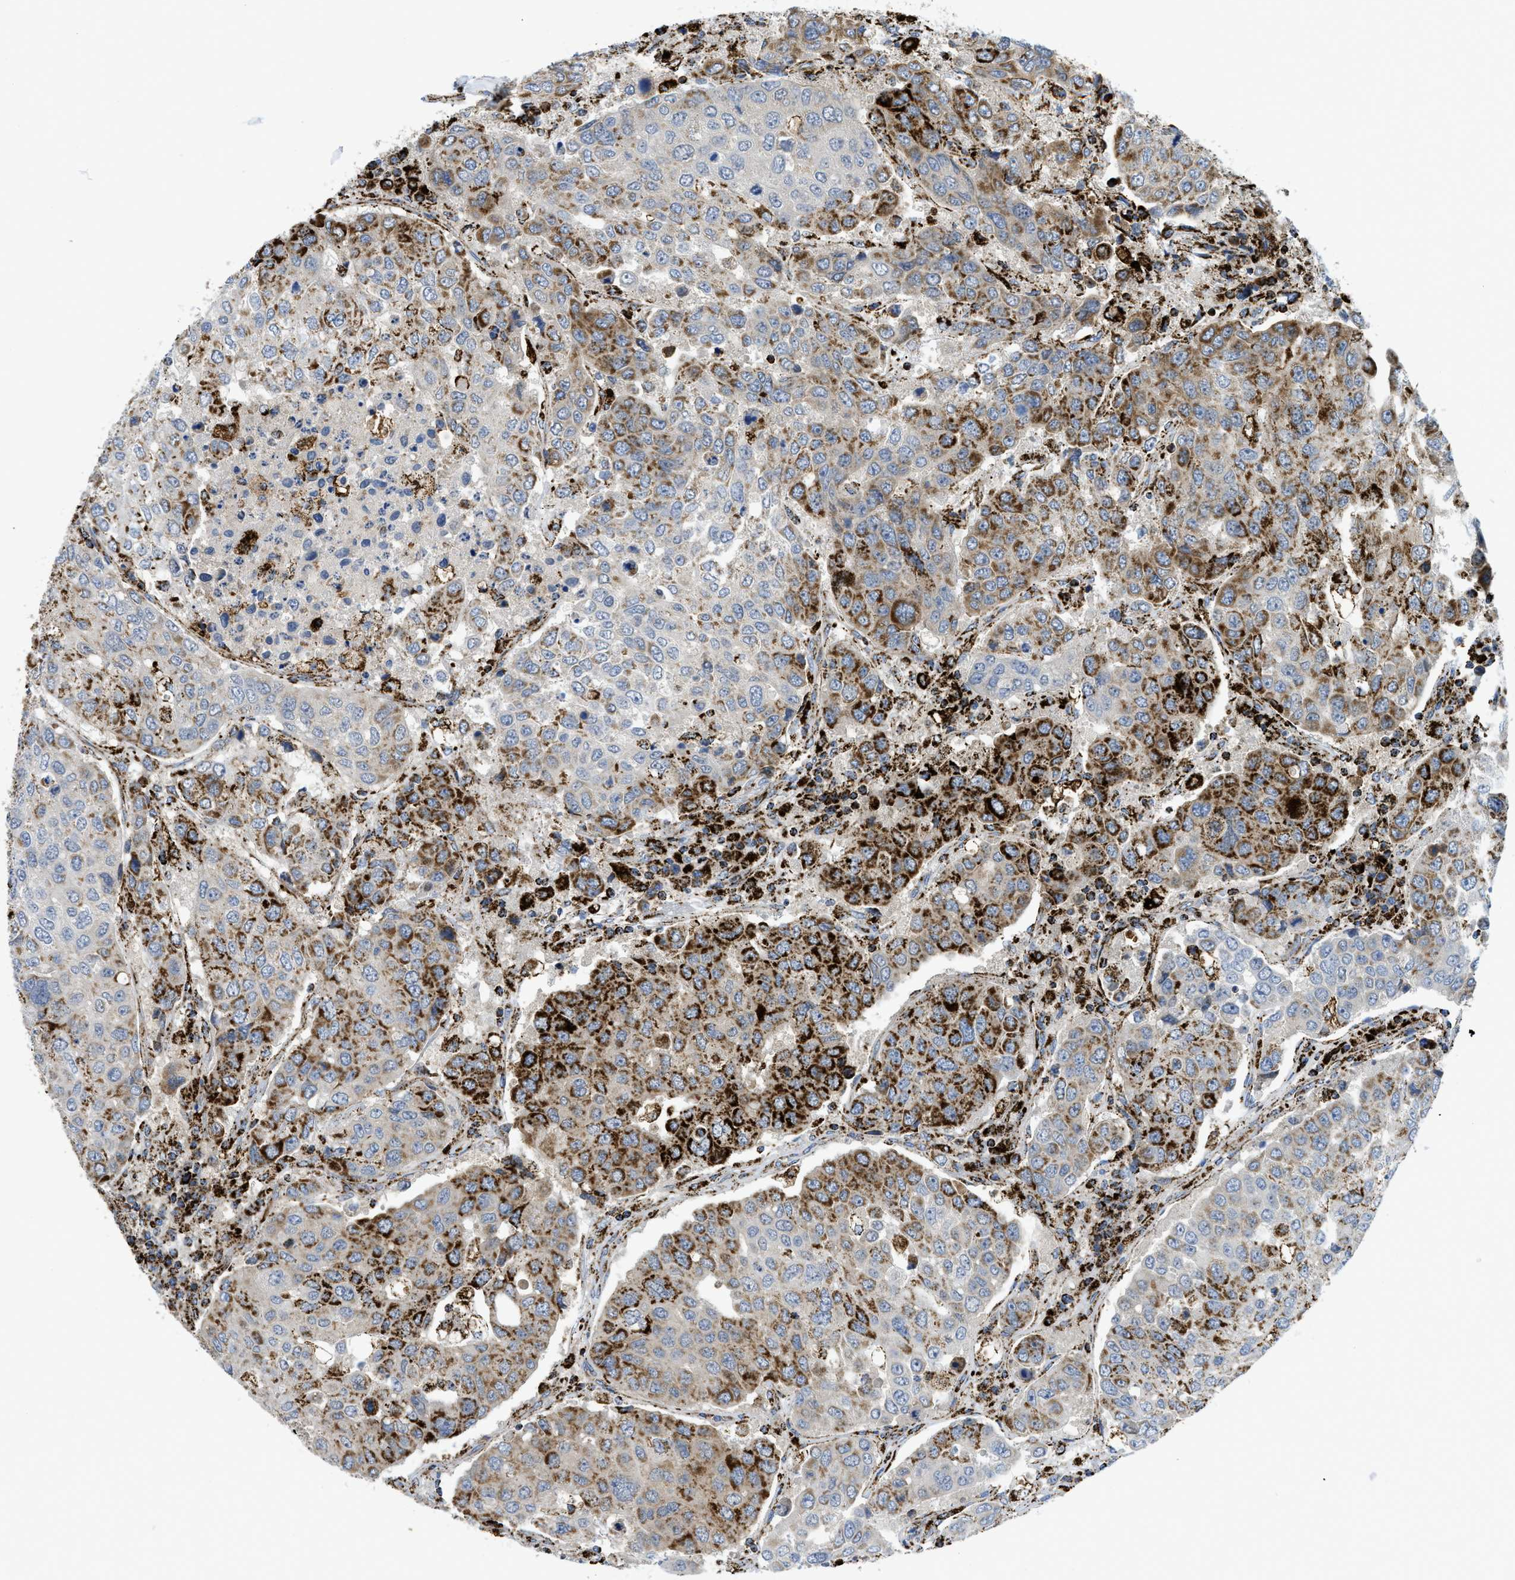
{"staining": {"intensity": "strong", "quantity": "25%-75%", "location": "cytoplasmic/membranous"}, "tissue": "urothelial cancer", "cell_type": "Tumor cells", "image_type": "cancer", "snomed": [{"axis": "morphology", "description": "Urothelial carcinoma, High grade"}, {"axis": "topography", "description": "Lymph node"}, {"axis": "topography", "description": "Urinary bladder"}], "caption": "A brown stain shows strong cytoplasmic/membranous staining of a protein in urothelial carcinoma (high-grade) tumor cells.", "gene": "SQOR", "patient": {"sex": "male", "age": 51}}